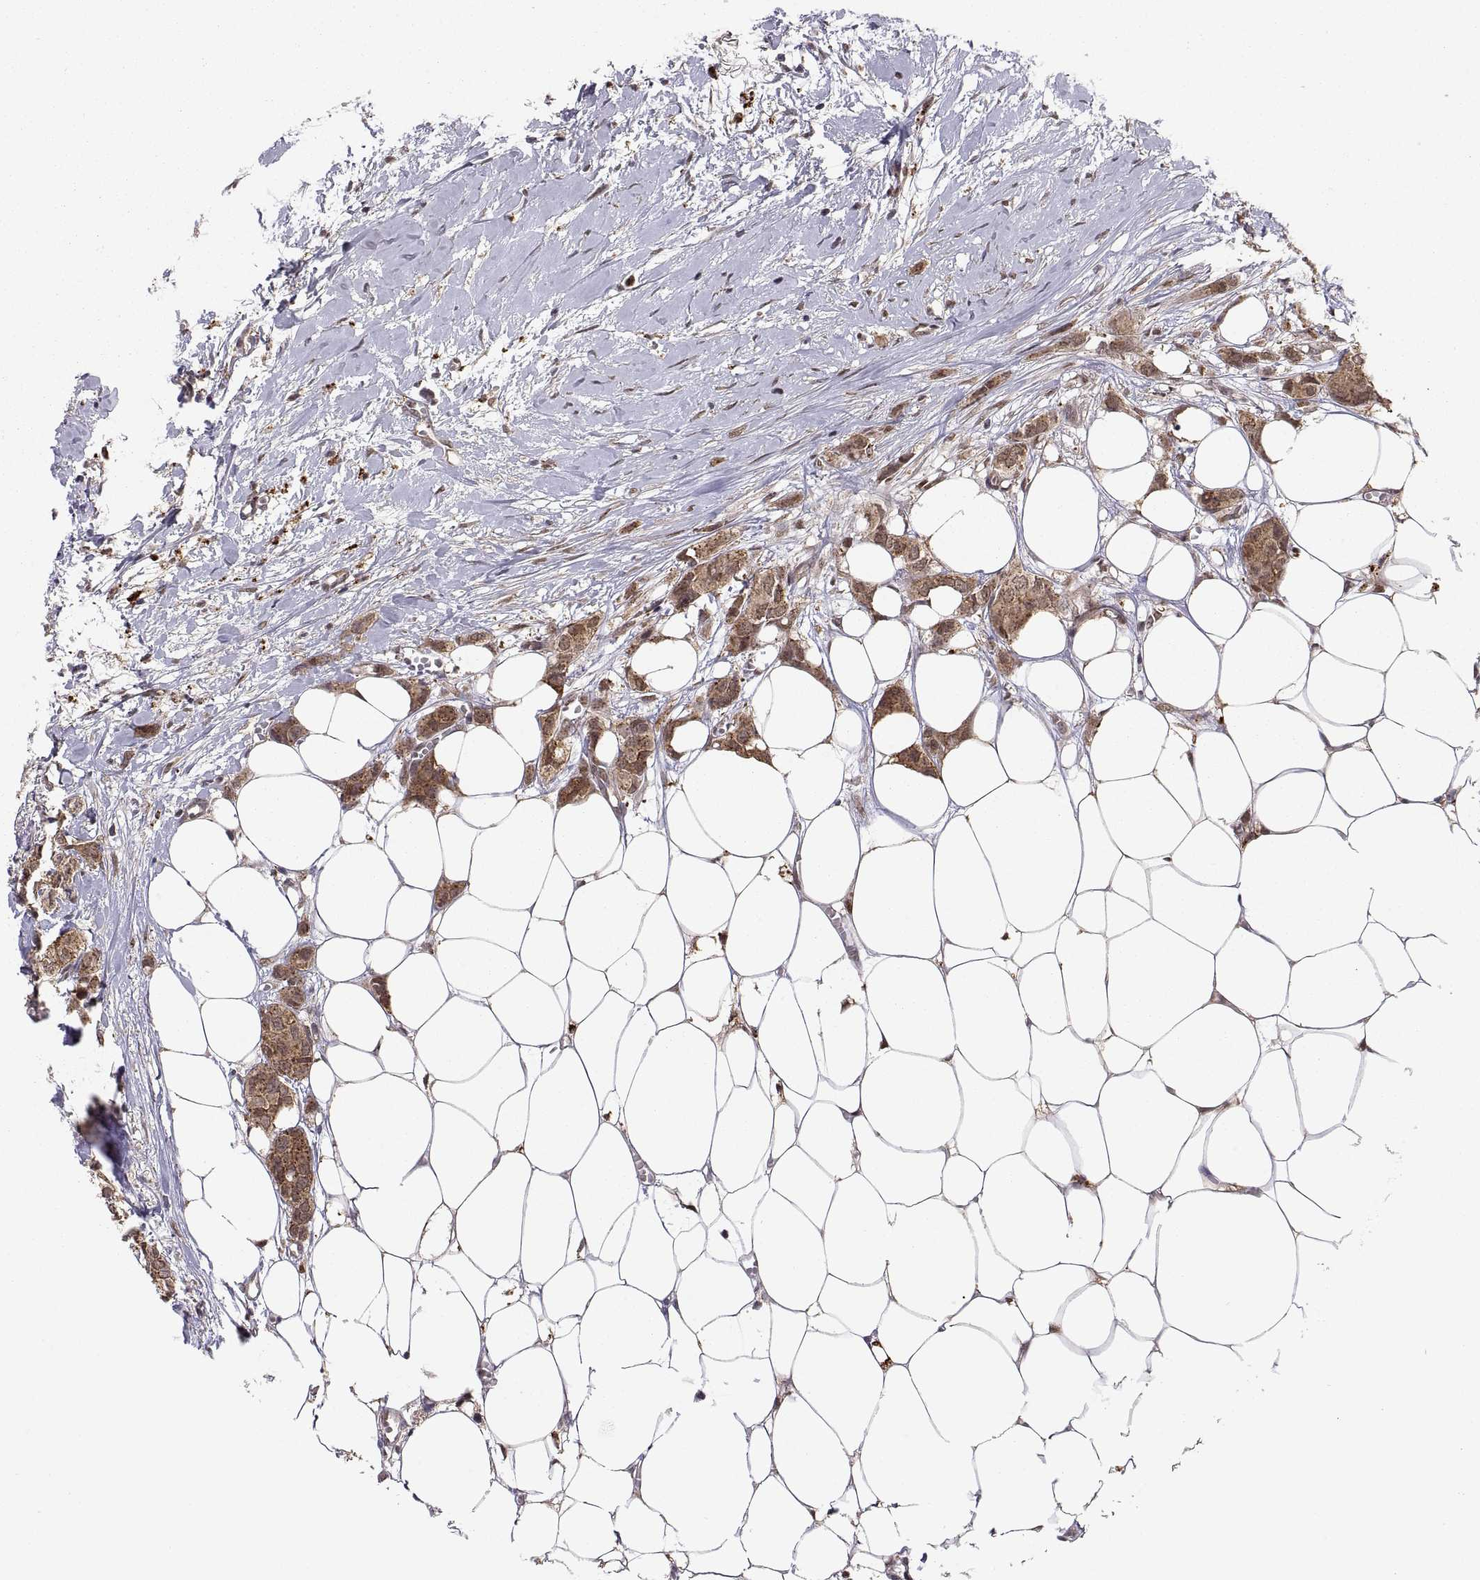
{"staining": {"intensity": "moderate", "quantity": ">75%", "location": "cytoplasmic/membranous,nuclear"}, "tissue": "breast cancer", "cell_type": "Tumor cells", "image_type": "cancer", "snomed": [{"axis": "morphology", "description": "Duct carcinoma"}, {"axis": "topography", "description": "Breast"}], "caption": "Immunohistochemistry (DAB (3,3'-diaminobenzidine)) staining of human intraductal carcinoma (breast) demonstrates moderate cytoplasmic/membranous and nuclear protein positivity in approximately >75% of tumor cells.", "gene": "PSMC2", "patient": {"sex": "female", "age": 85}}